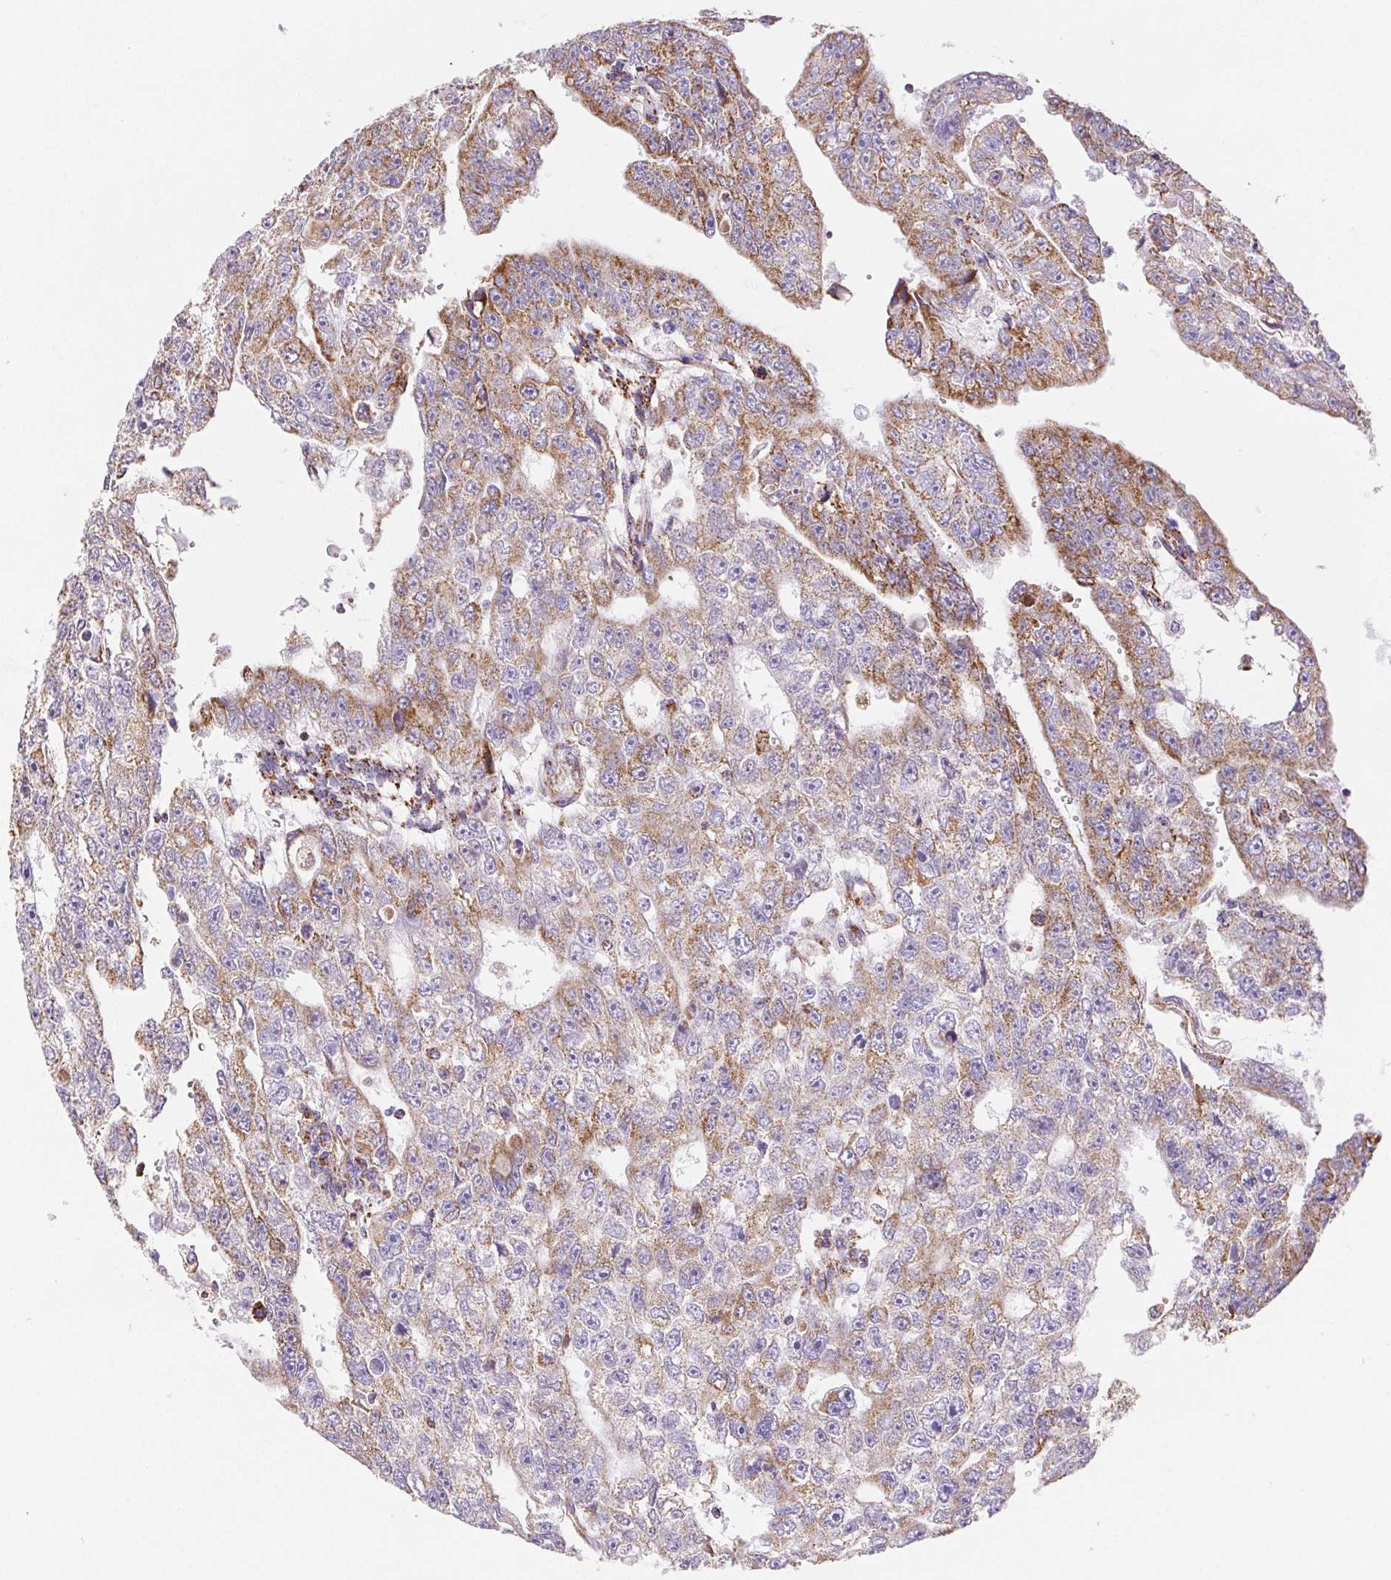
{"staining": {"intensity": "moderate", "quantity": "25%-75%", "location": "cytoplasmic/membranous"}, "tissue": "testis cancer", "cell_type": "Tumor cells", "image_type": "cancer", "snomed": [{"axis": "morphology", "description": "Carcinoma, Embryonal, NOS"}, {"axis": "topography", "description": "Testis"}], "caption": "Immunohistochemical staining of testis embryonal carcinoma displays moderate cytoplasmic/membranous protein expression in about 25%-75% of tumor cells. Using DAB (3,3'-diaminobenzidine) (brown) and hematoxylin (blue) stains, captured at high magnification using brightfield microscopy.", "gene": "NIPSNAP2", "patient": {"sex": "male", "age": 20}}